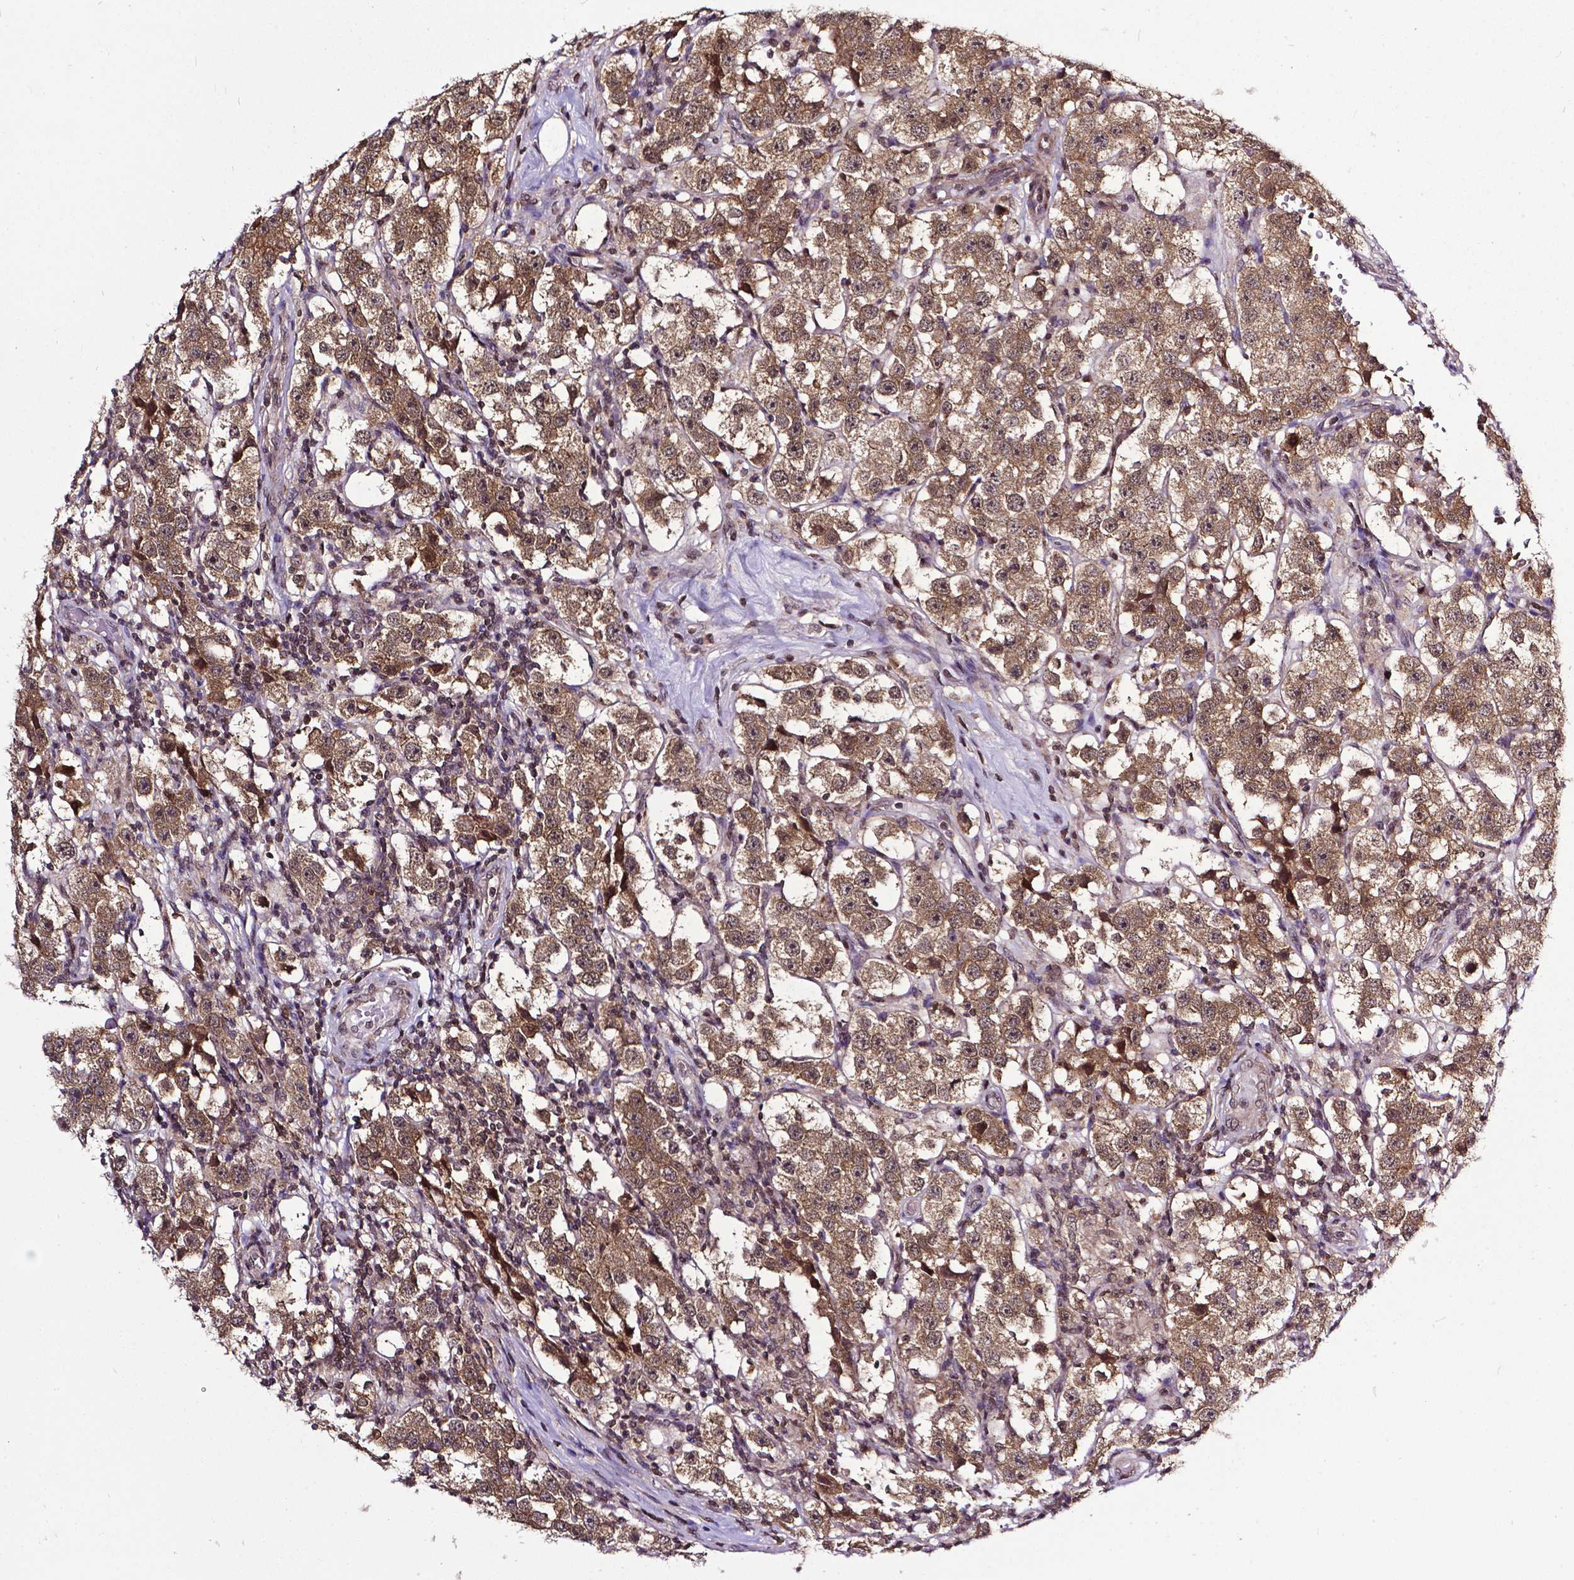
{"staining": {"intensity": "moderate", "quantity": ">75%", "location": "cytoplasmic/membranous,nuclear"}, "tissue": "testis cancer", "cell_type": "Tumor cells", "image_type": "cancer", "snomed": [{"axis": "morphology", "description": "Seminoma, NOS"}, {"axis": "topography", "description": "Testis"}], "caption": "High-magnification brightfield microscopy of testis seminoma stained with DAB (3,3'-diaminobenzidine) (brown) and counterstained with hematoxylin (blue). tumor cells exhibit moderate cytoplasmic/membranous and nuclear staining is identified in approximately>75% of cells.", "gene": "OTUB1", "patient": {"sex": "male", "age": 37}}